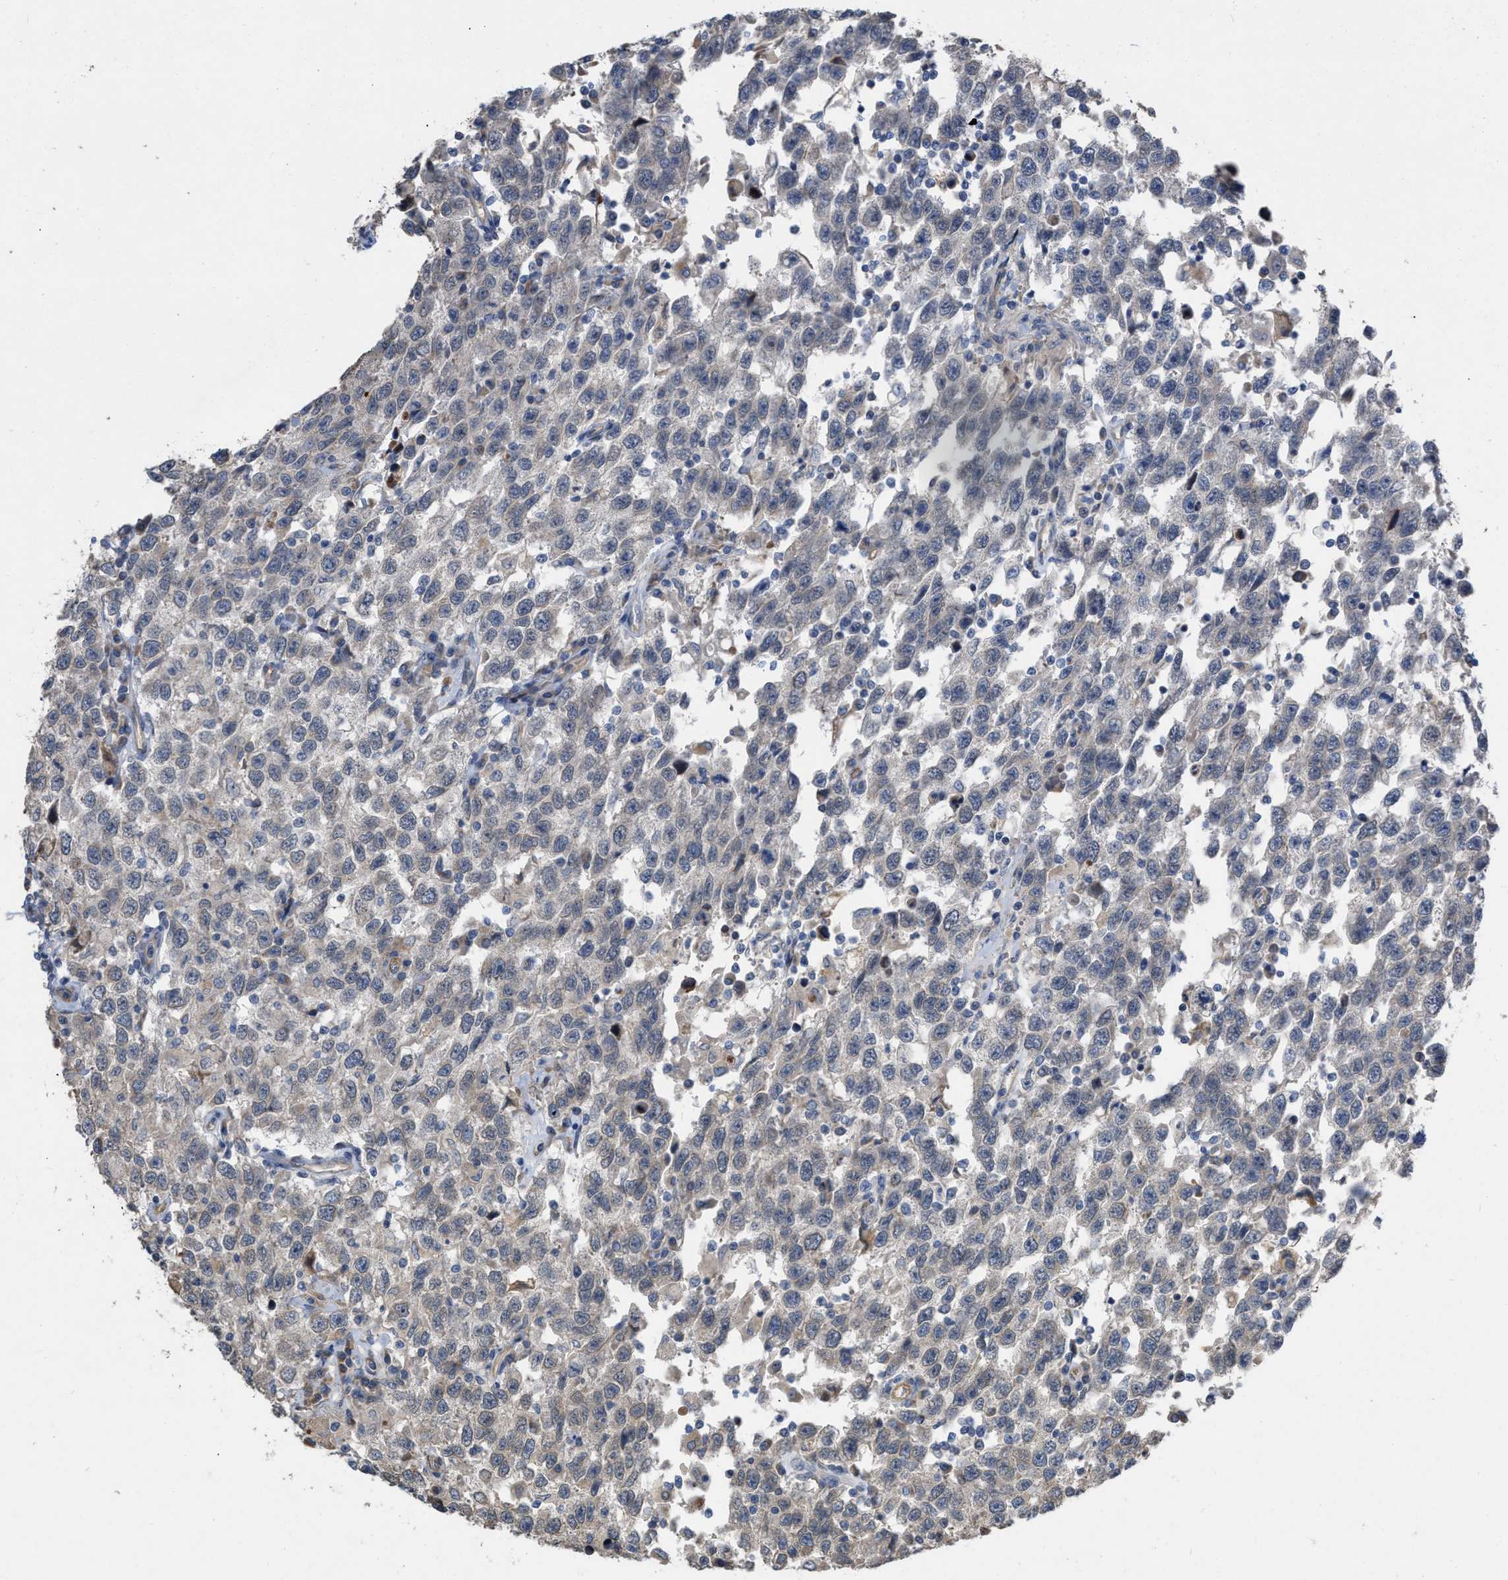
{"staining": {"intensity": "negative", "quantity": "none", "location": "none"}, "tissue": "testis cancer", "cell_type": "Tumor cells", "image_type": "cancer", "snomed": [{"axis": "morphology", "description": "Seminoma, NOS"}, {"axis": "topography", "description": "Testis"}], "caption": "A micrograph of human testis seminoma is negative for staining in tumor cells.", "gene": "SLC4A11", "patient": {"sex": "male", "age": 41}}